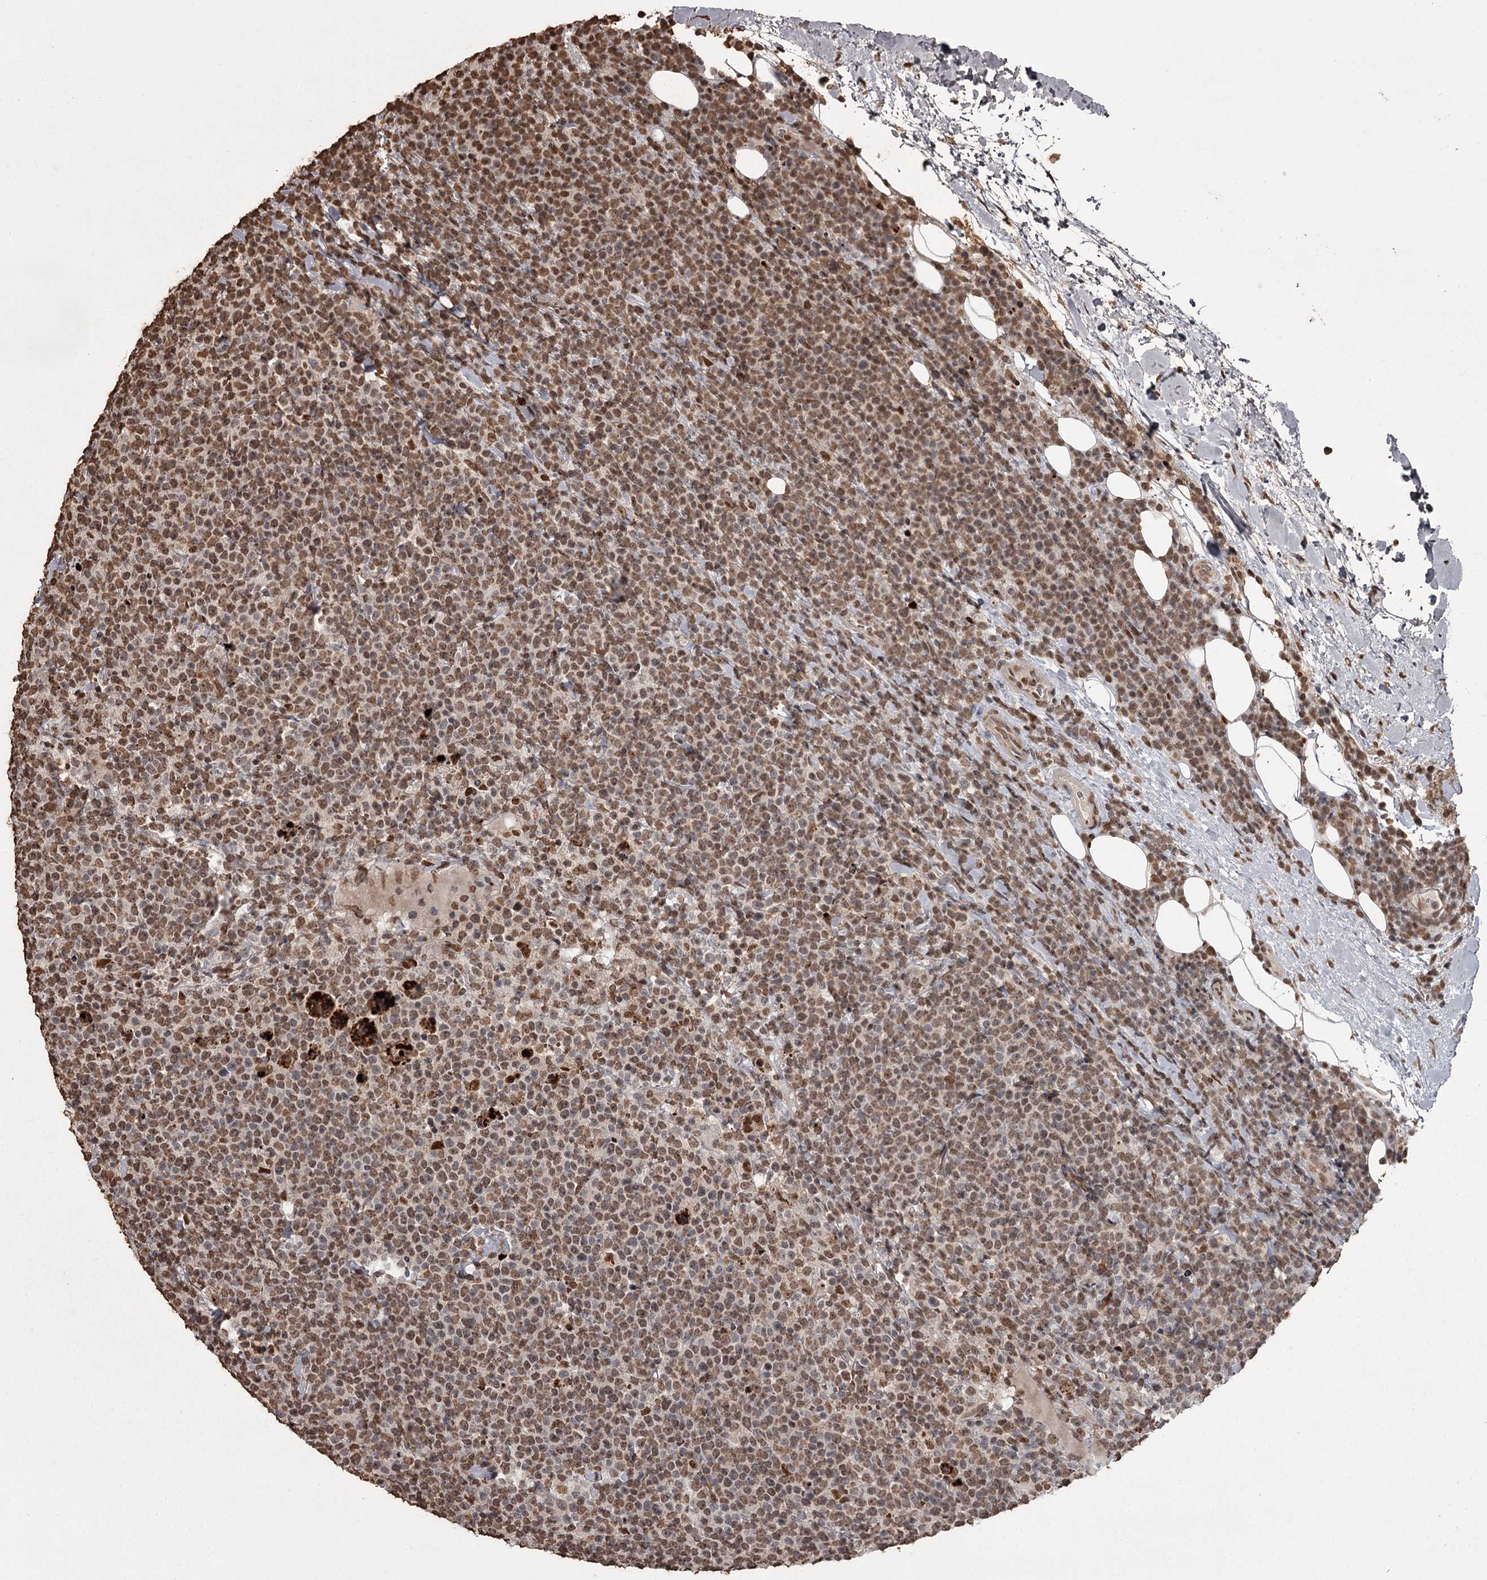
{"staining": {"intensity": "strong", "quantity": ">75%", "location": "nuclear"}, "tissue": "lymphoma", "cell_type": "Tumor cells", "image_type": "cancer", "snomed": [{"axis": "morphology", "description": "Malignant lymphoma, non-Hodgkin's type, High grade"}, {"axis": "topography", "description": "Lymph node"}], "caption": "Lymphoma tissue reveals strong nuclear staining in about >75% of tumor cells", "gene": "THYN1", "patient": {"sex": "male", "age": 61}}